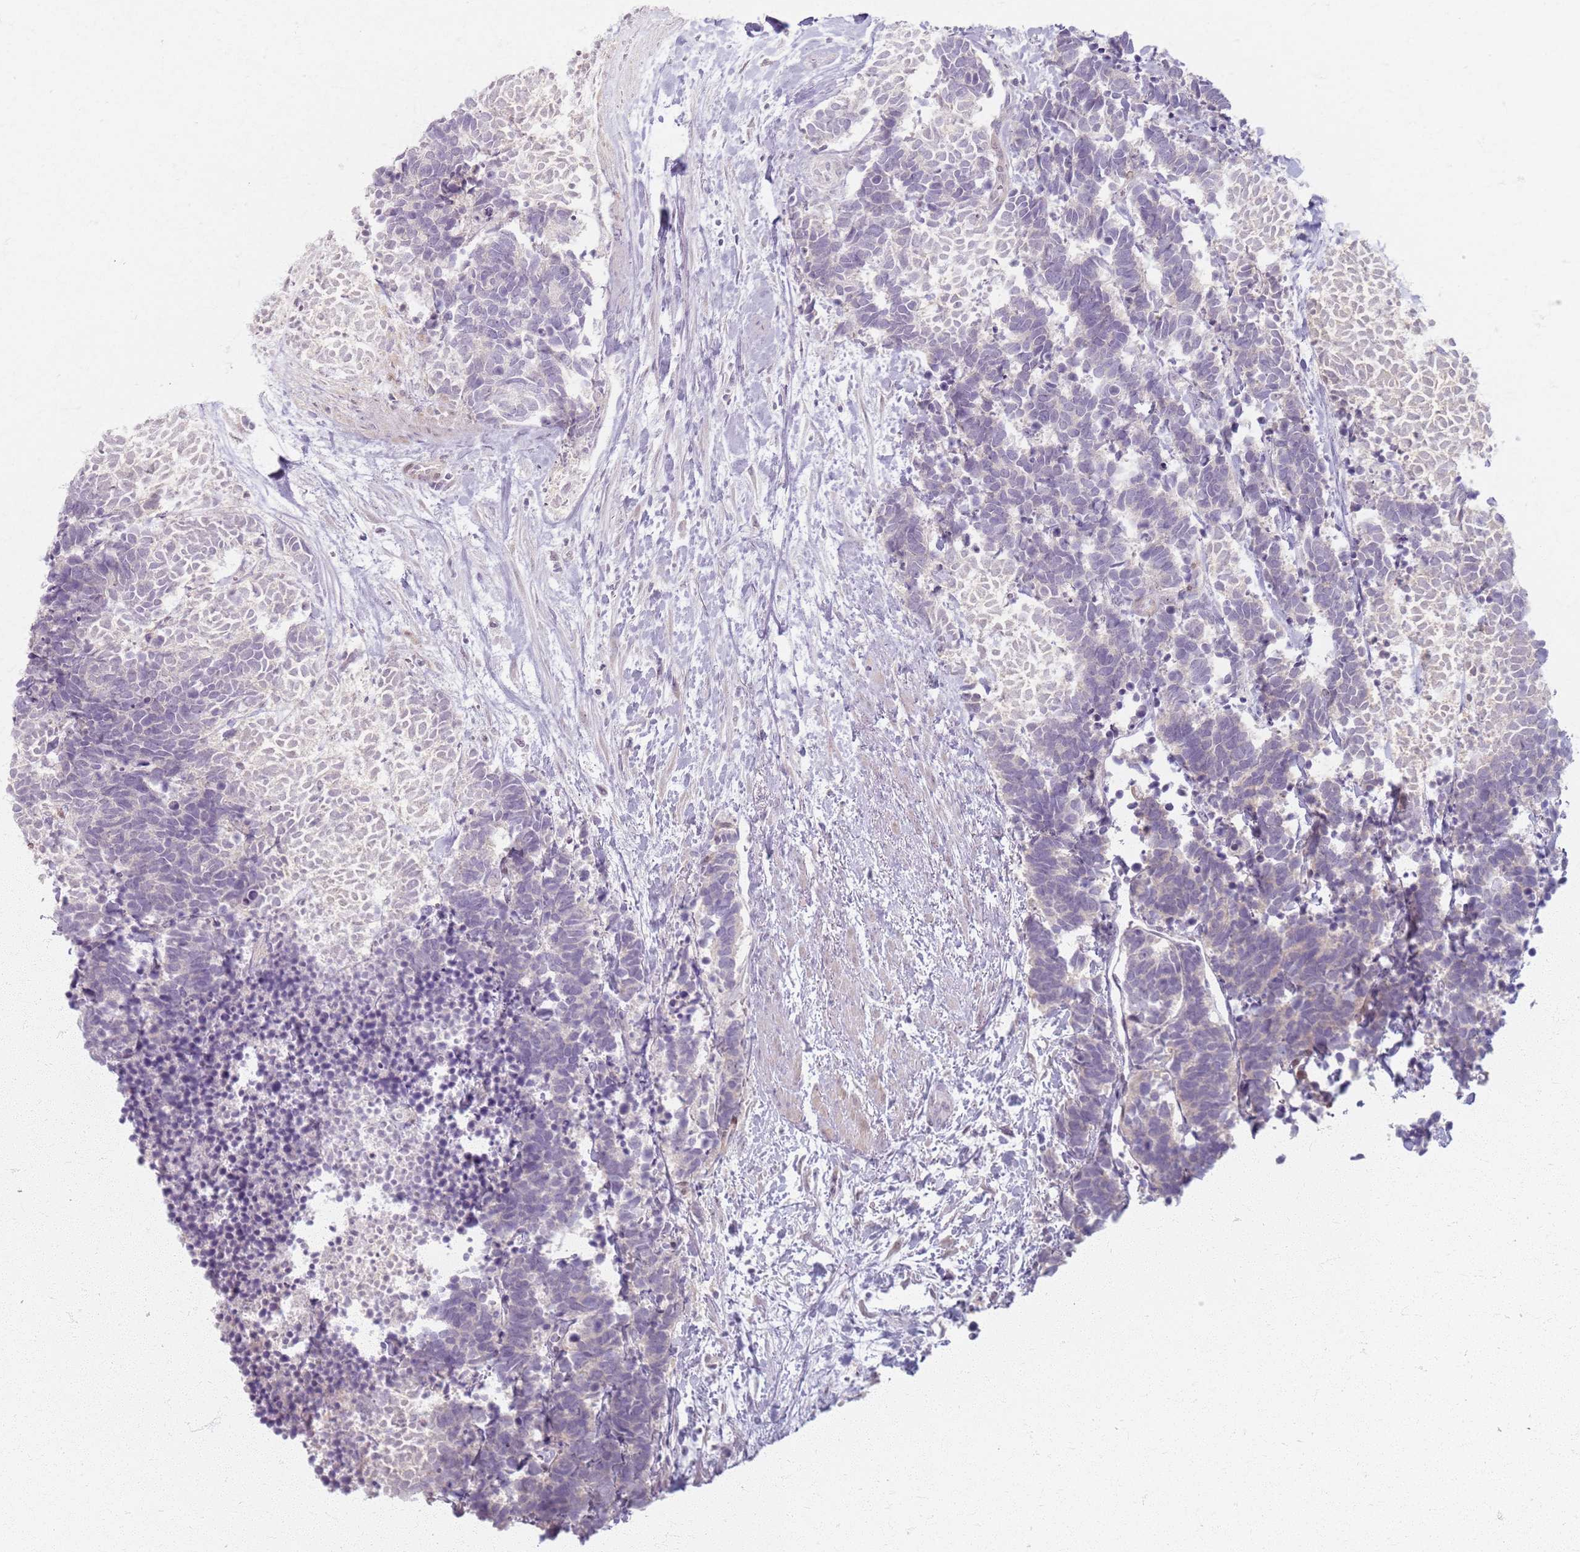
{"staining": {"intensity": "negative", "quantity": "none", "location": "none"}, "tissue": "carcinoid", "cell_type": "Tumor cells", "image_type": "cancer", "snomed": [{"axis": "morphology", "description": "Carcinoma, NOS"}, {"axis": "morphology", "description": "Carcinoid, malignant, NOS"}, {"axis": "topography", "description": "Prostate"}], "caption": "Immunohistochemistry (IHC) photomicrograph of human carcinoid stained for a protein (brown), which displays no staining in tumor cells.", "gene": "CRIPT", "patient": {"sex": "male", "age": 57}}